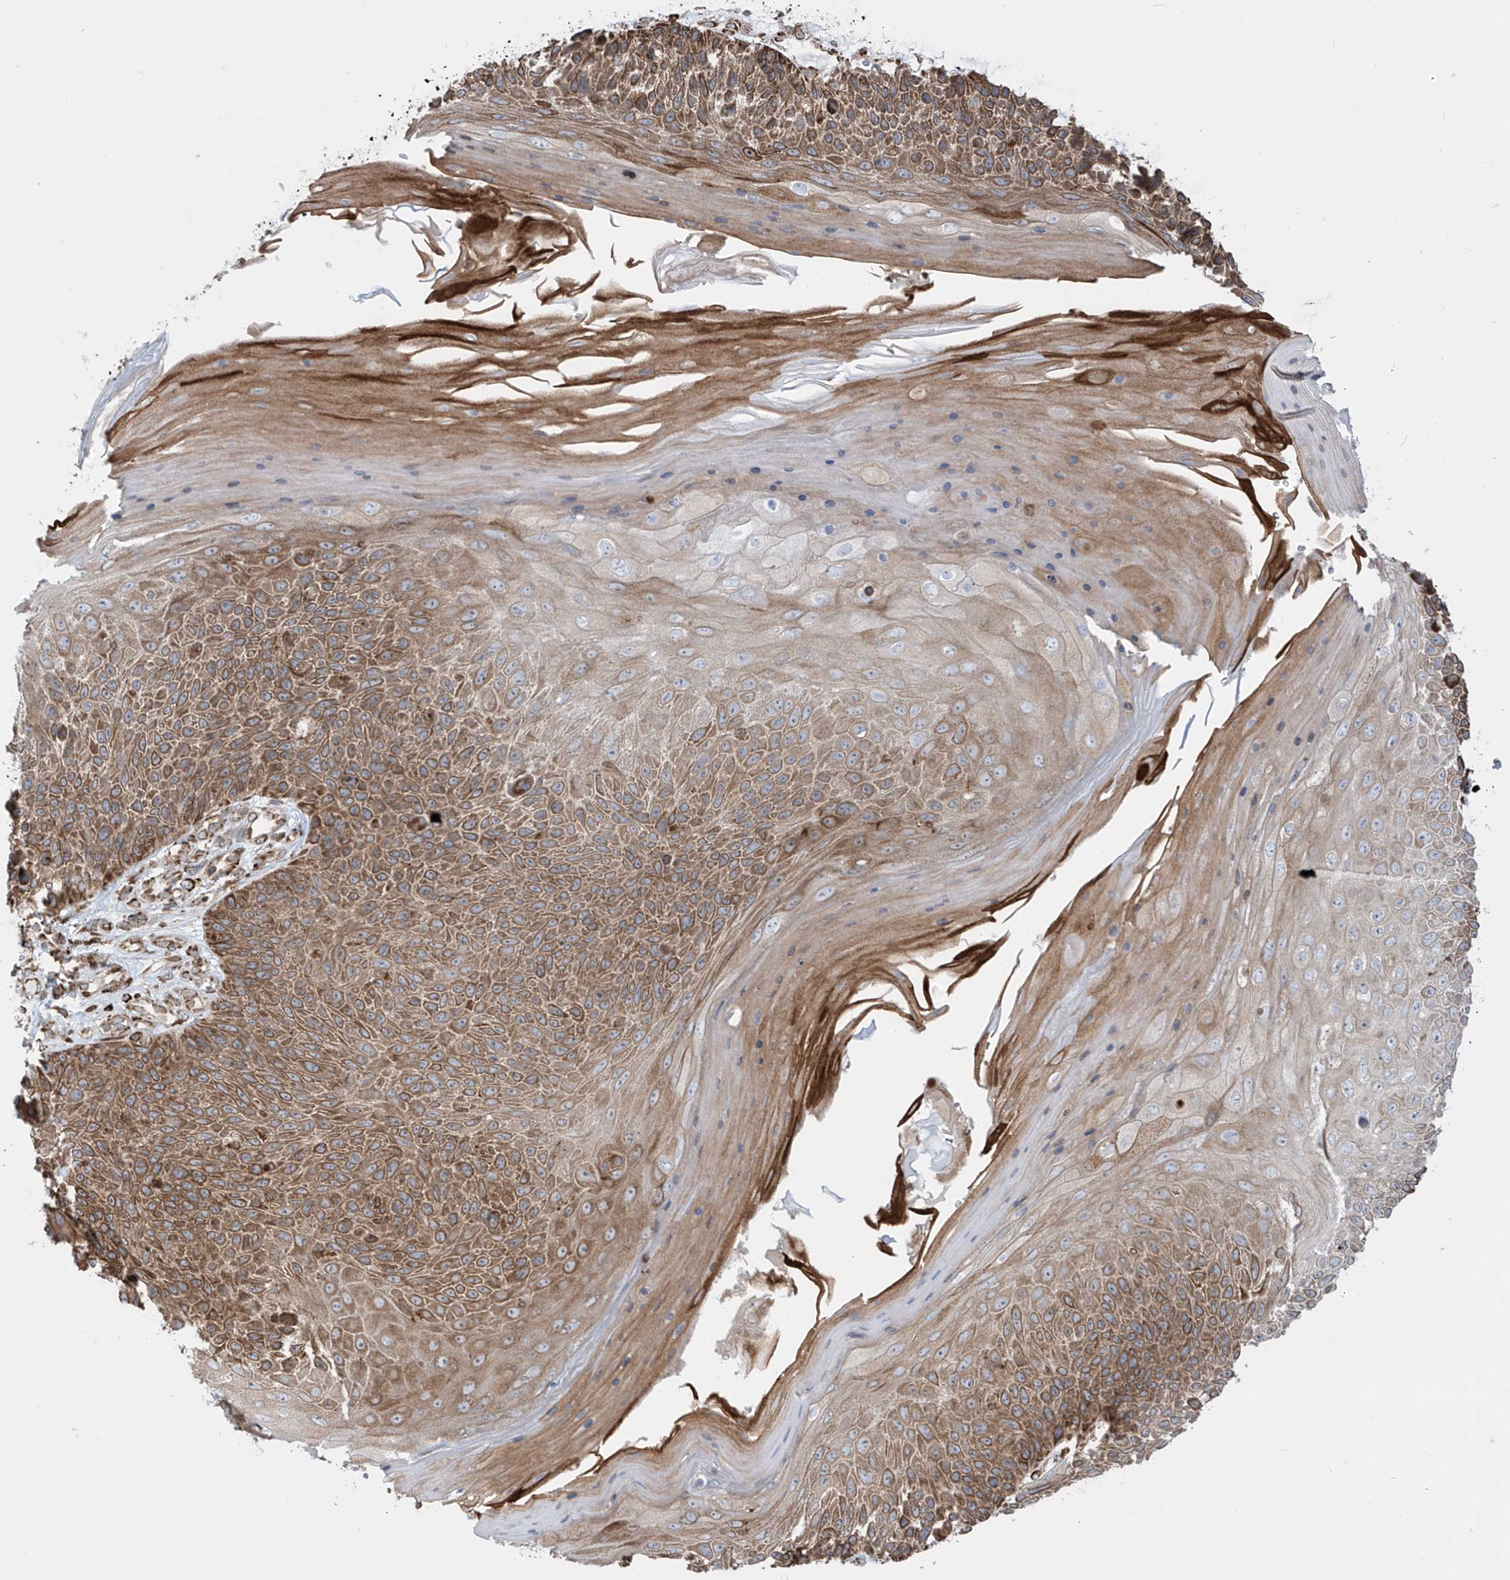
{"staining": {"intensity": "moderate", "quantity": ">75%", "location": "cytoplasmic/membranous"}, "tissue": "skin cancer", "cell_type": "Tumor cells", "image_type": "cancer", "snomed": [{"axis": "morphology", "description": "Squamous cell carcinoma, NOS"}, {"axis": "topography", "description": "Skin"}], "caption": "Moderate cytoplasmic/membranous positivity for a protein is present in approximately >75% of tumor cells of squamous cell carcinoma (skin) using IHC.", "gene": "MX1", "patient": {"sex": "female", "age": 88}}